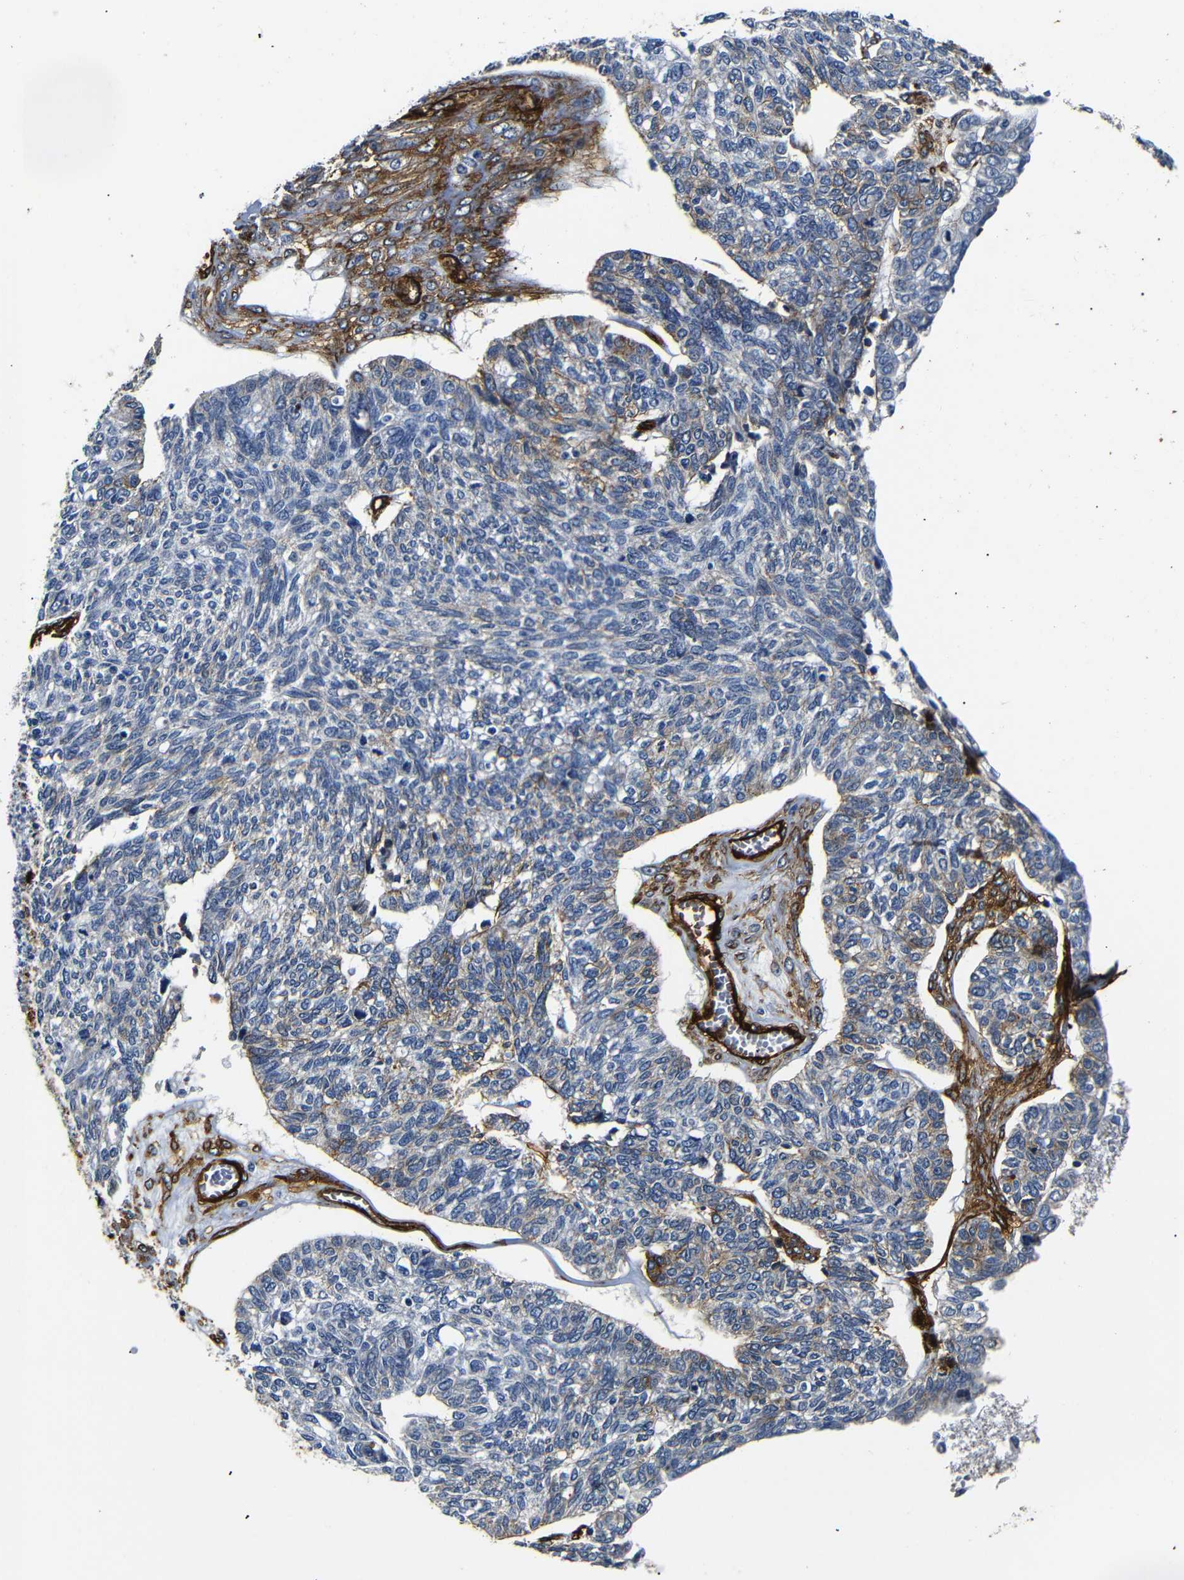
{"staining": {"intensity": "strong", "quantity": "<25%", "location": "cytoplasmic/membranous"}, "tissue": "ovarian cancer", "cell_type": "Tumor cells", "image_type": "cancer", "snomed": [{"axis": "morphology", "description": "Cystadenocarcinoma, serous, NOS"}, {"axis": "topography", "description": "Ovary"}], "caption": "High-magnification brightfield microscopy of ovarian cancer (serous cystadenocarcinoma) stained with DAB (brown) and counterstained with hematoxylin (blue). tumor cells exhibit strong cytoplasmic/membranous expression is identified in approximately<25% of cells.", "gene": "CAV2", "patient": {"sex": "female", "age": 79}}